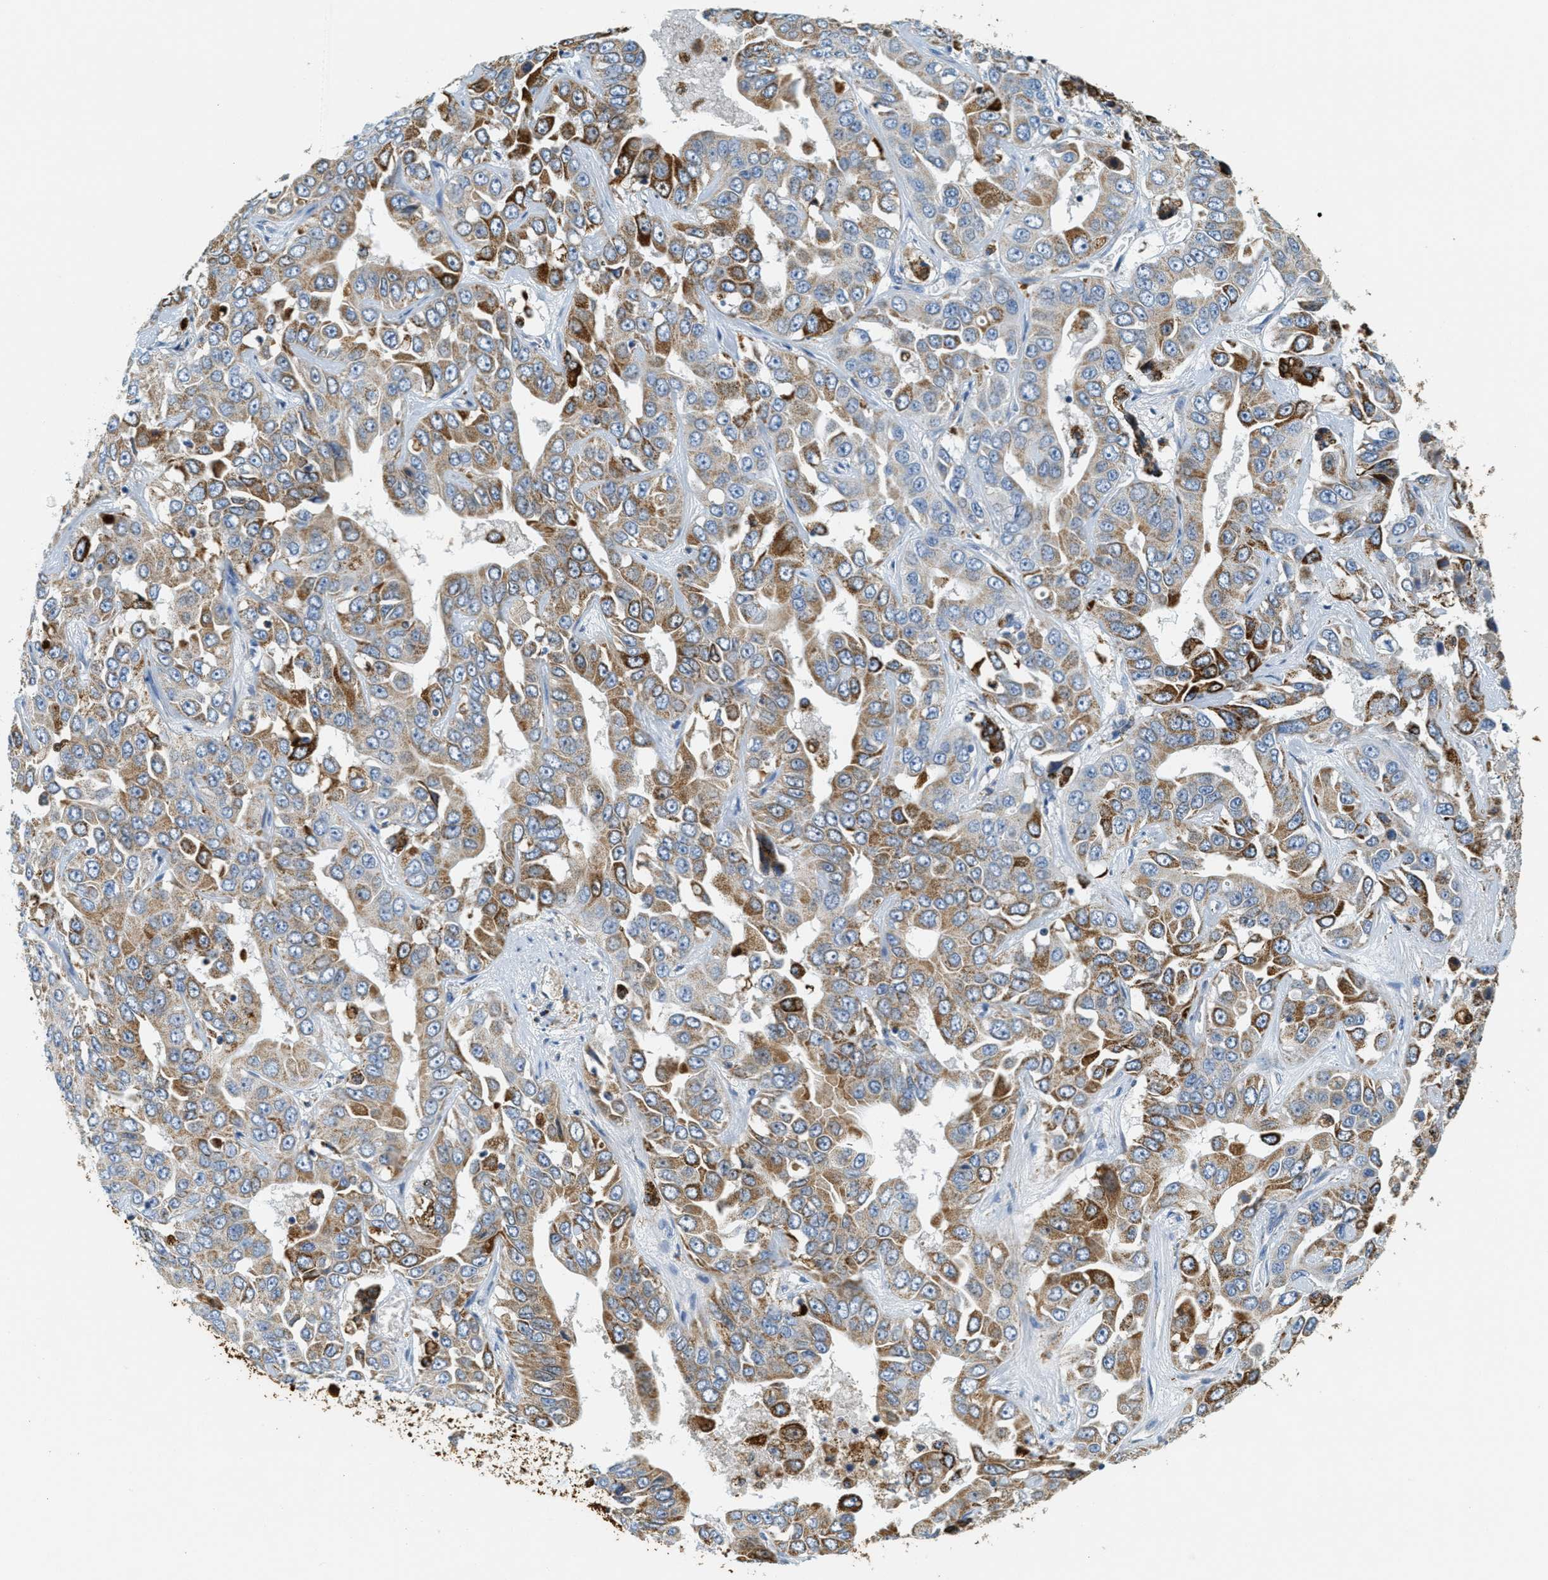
{"staining": {"intensity": "moderate", "quantity": "25%-75%", "location": "cytoplasmic/membranous"}, "tissue": "liver cancer", "cell_type": "Tumor cells", "image_type": "cancer", "snomed": [{"axis": "morphology", "description": "Cholangiocarcinoma"}, {"axis": "topography", "description": "Liver"}], "caption": "Protein expression analysis of liver cancer (cholangiocarcinoma) shows moderate cytoplasmic/membranous expression in approximately 25%-75% of tumor cells.", "gene": "HLCS", "patient": {"sex": "female", "age": 52}}